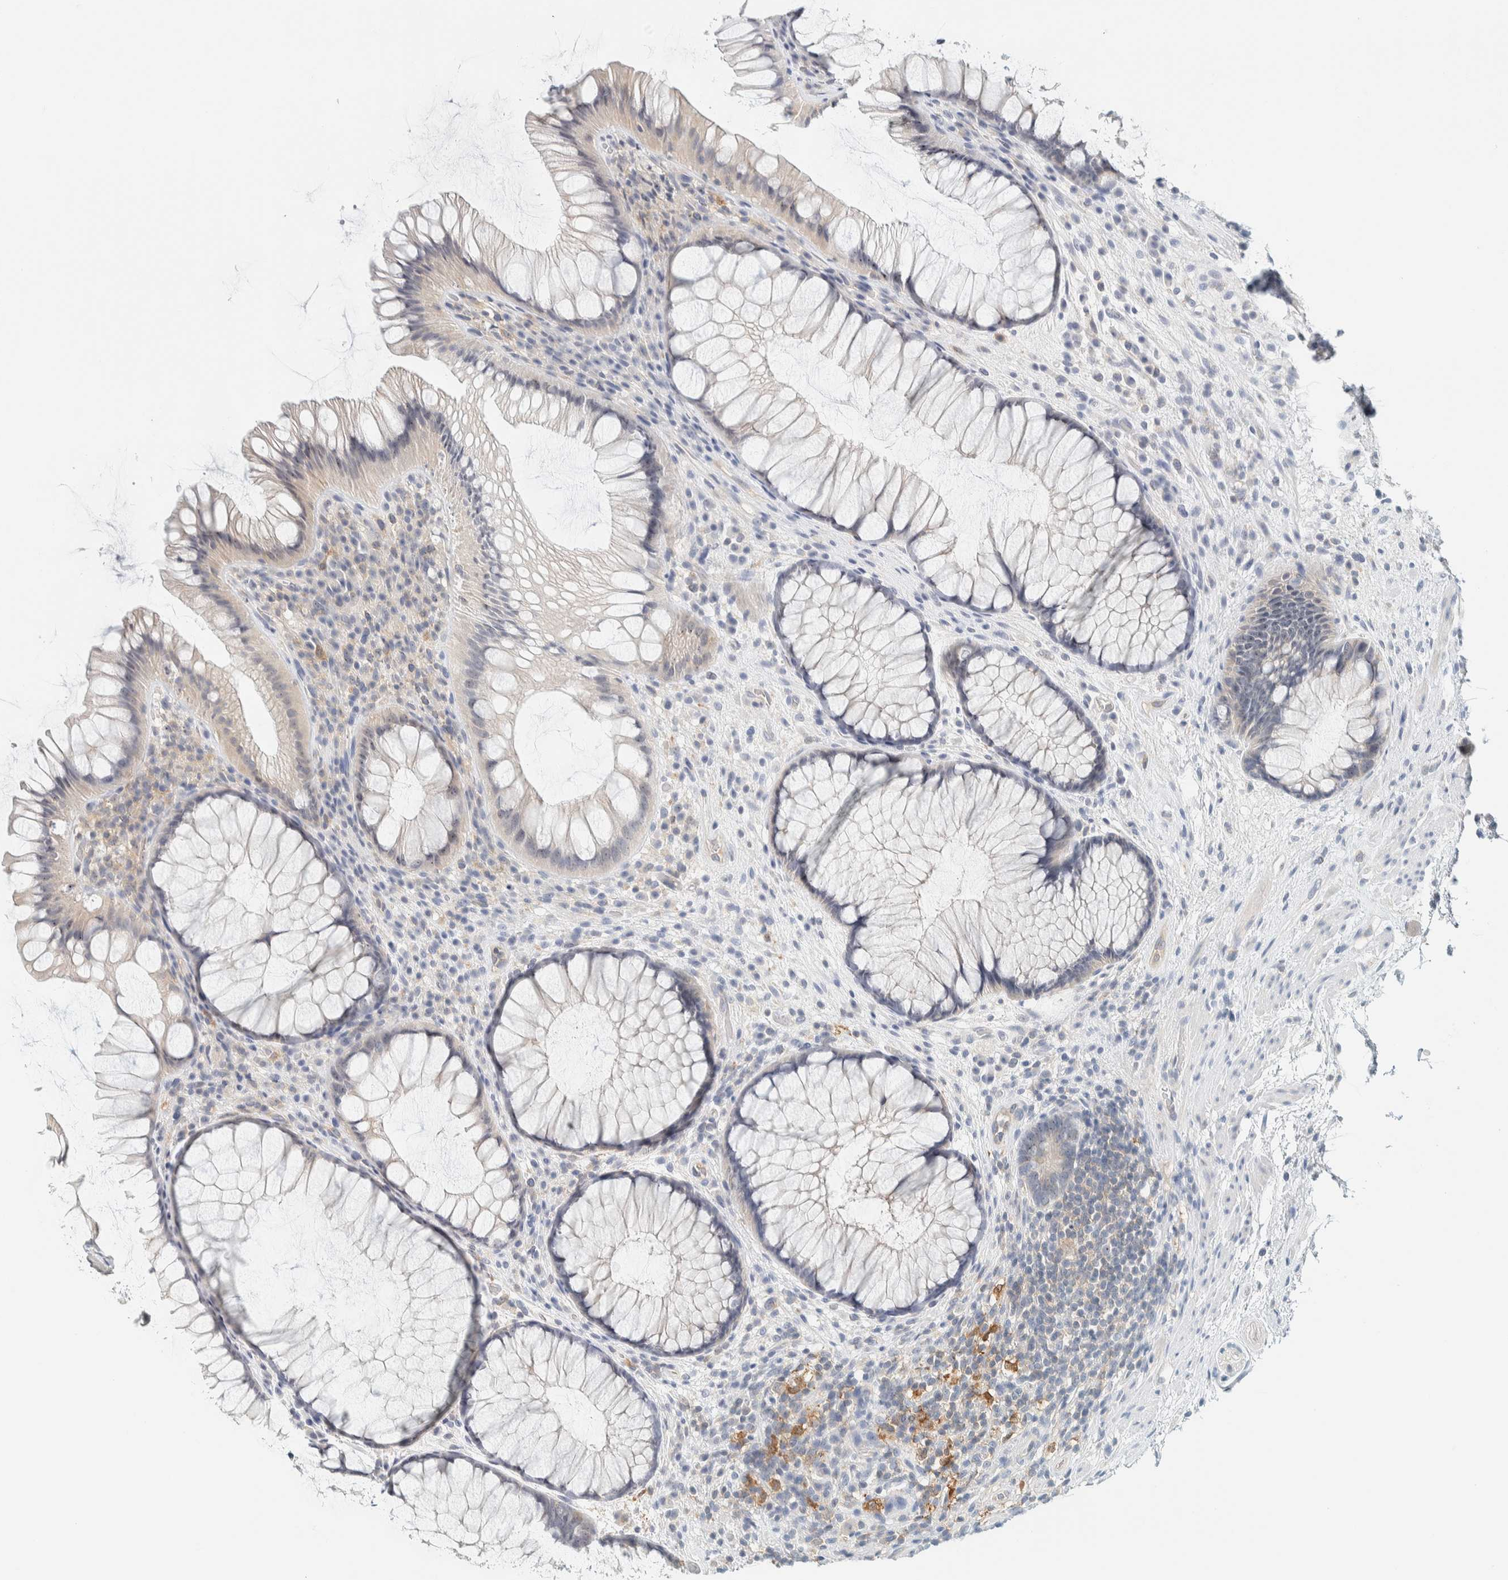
{"staining": {"intensity": "weak", "quantity": "<25%", "location": "cytoplasmic/membranous,nuclear"}, "tissue": "rectum", "cell_type": "Glandular cells", "image_type": "normal", "snomed": [{"axis": "morphology", "description": "Normal tissue, NOS"}, {"axis": "topography", "description": "Rectum"}], "caption": "Image shows no significant protein positivity in glandular cells of benign rectum.", "gene": "NDE1", "patient": {"sex": "male", "age": 51}}